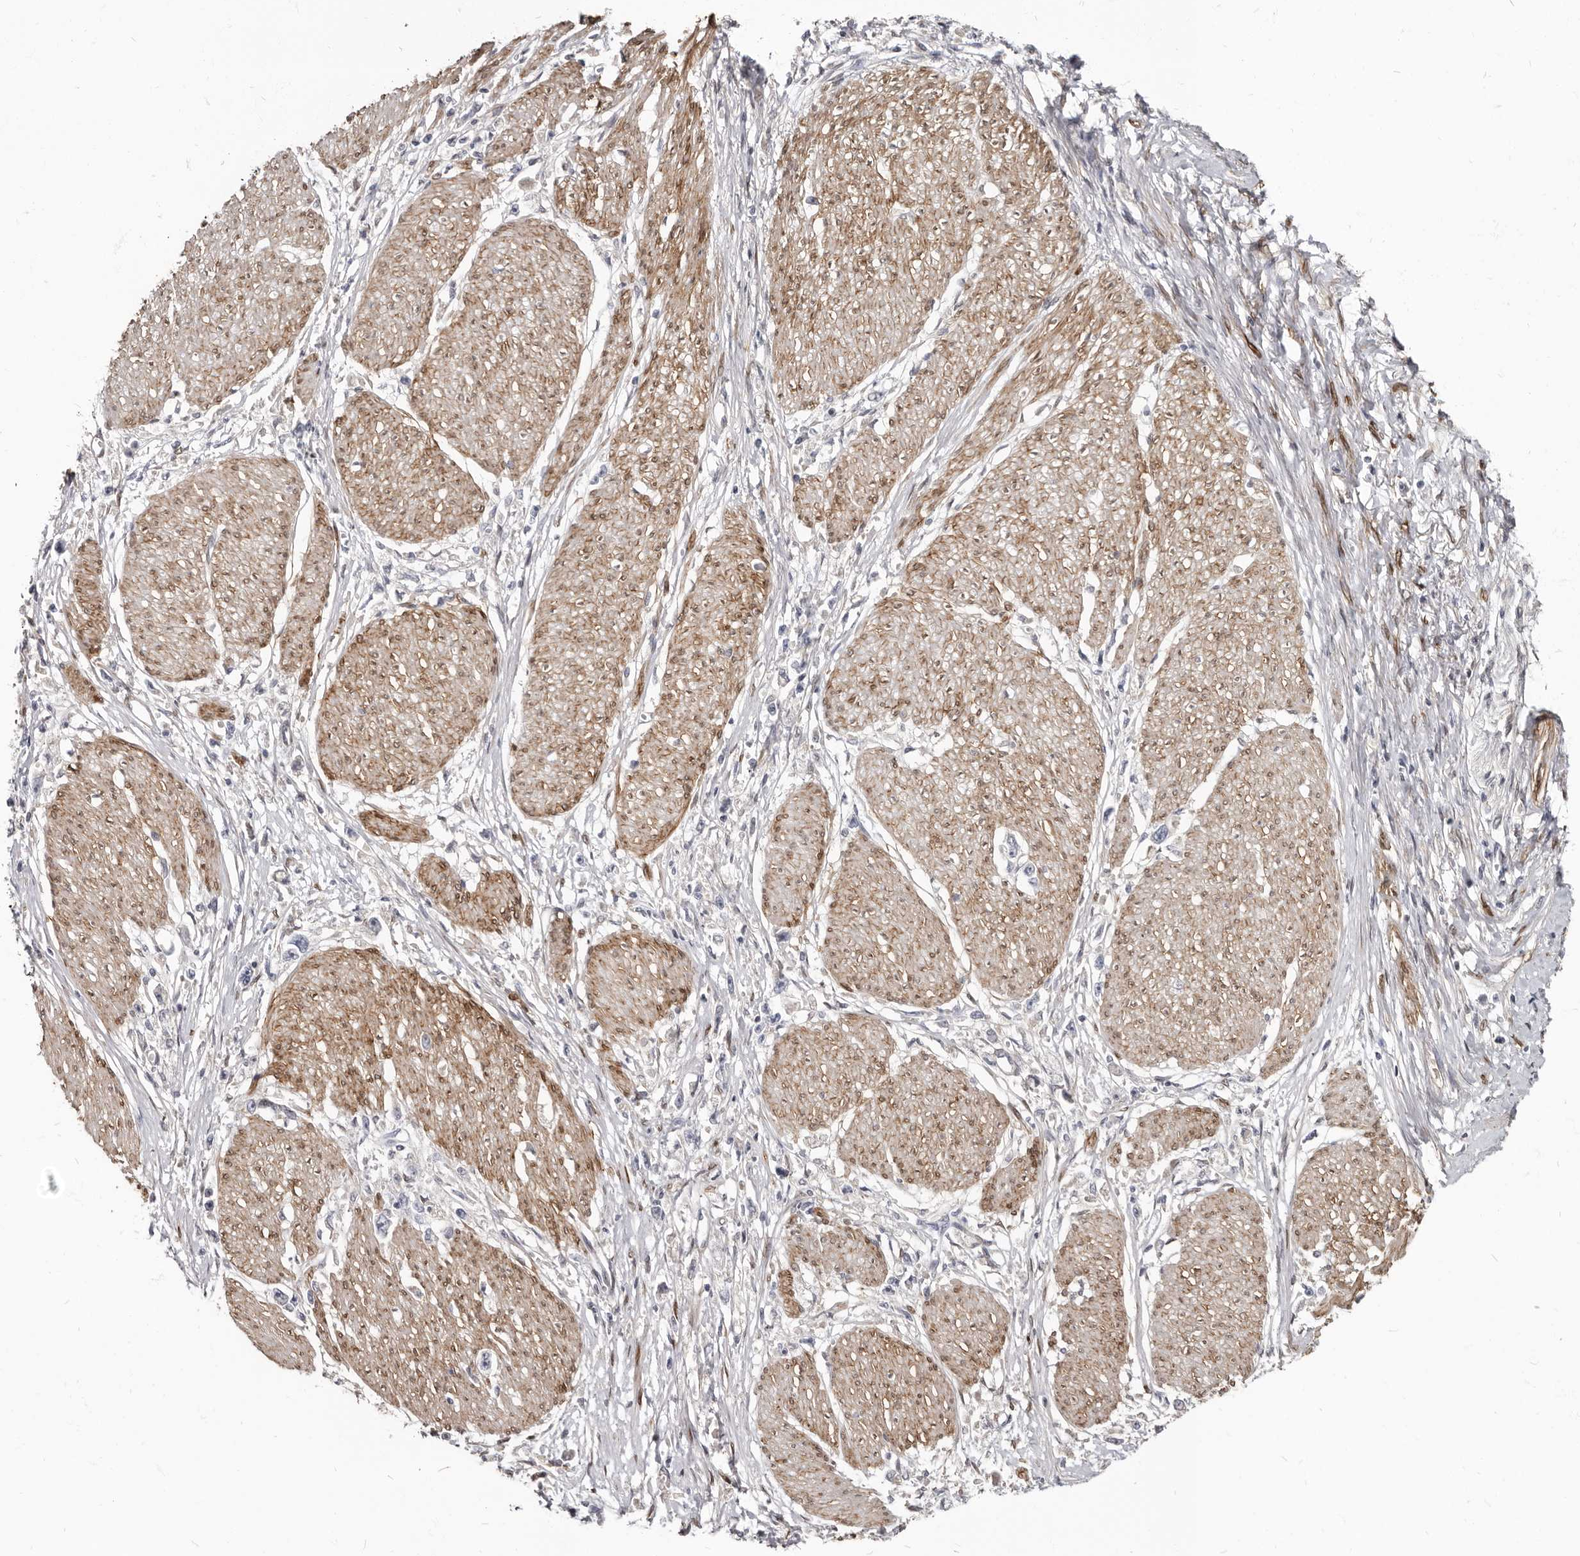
{"staining": {"intensity": "negative", "quantity": "none", "location": "none"}, "tissue": "stomach cancer", "cell_type": "Tumor cells", "image_type": "cancer", "snomed": [{"axis": "morphology", "description": "Adenocarcinoma, NOS"}, {"axis": "topography", "description": "Stomach"}], "caption": "The immunohistochemistry photomicrograph has no significant expression in tumor cells of stomach cancer tissue. Nuclei are stained in blue.", "gene": "MRGPRF", "patient": {"sex": "female", "age": 59}}